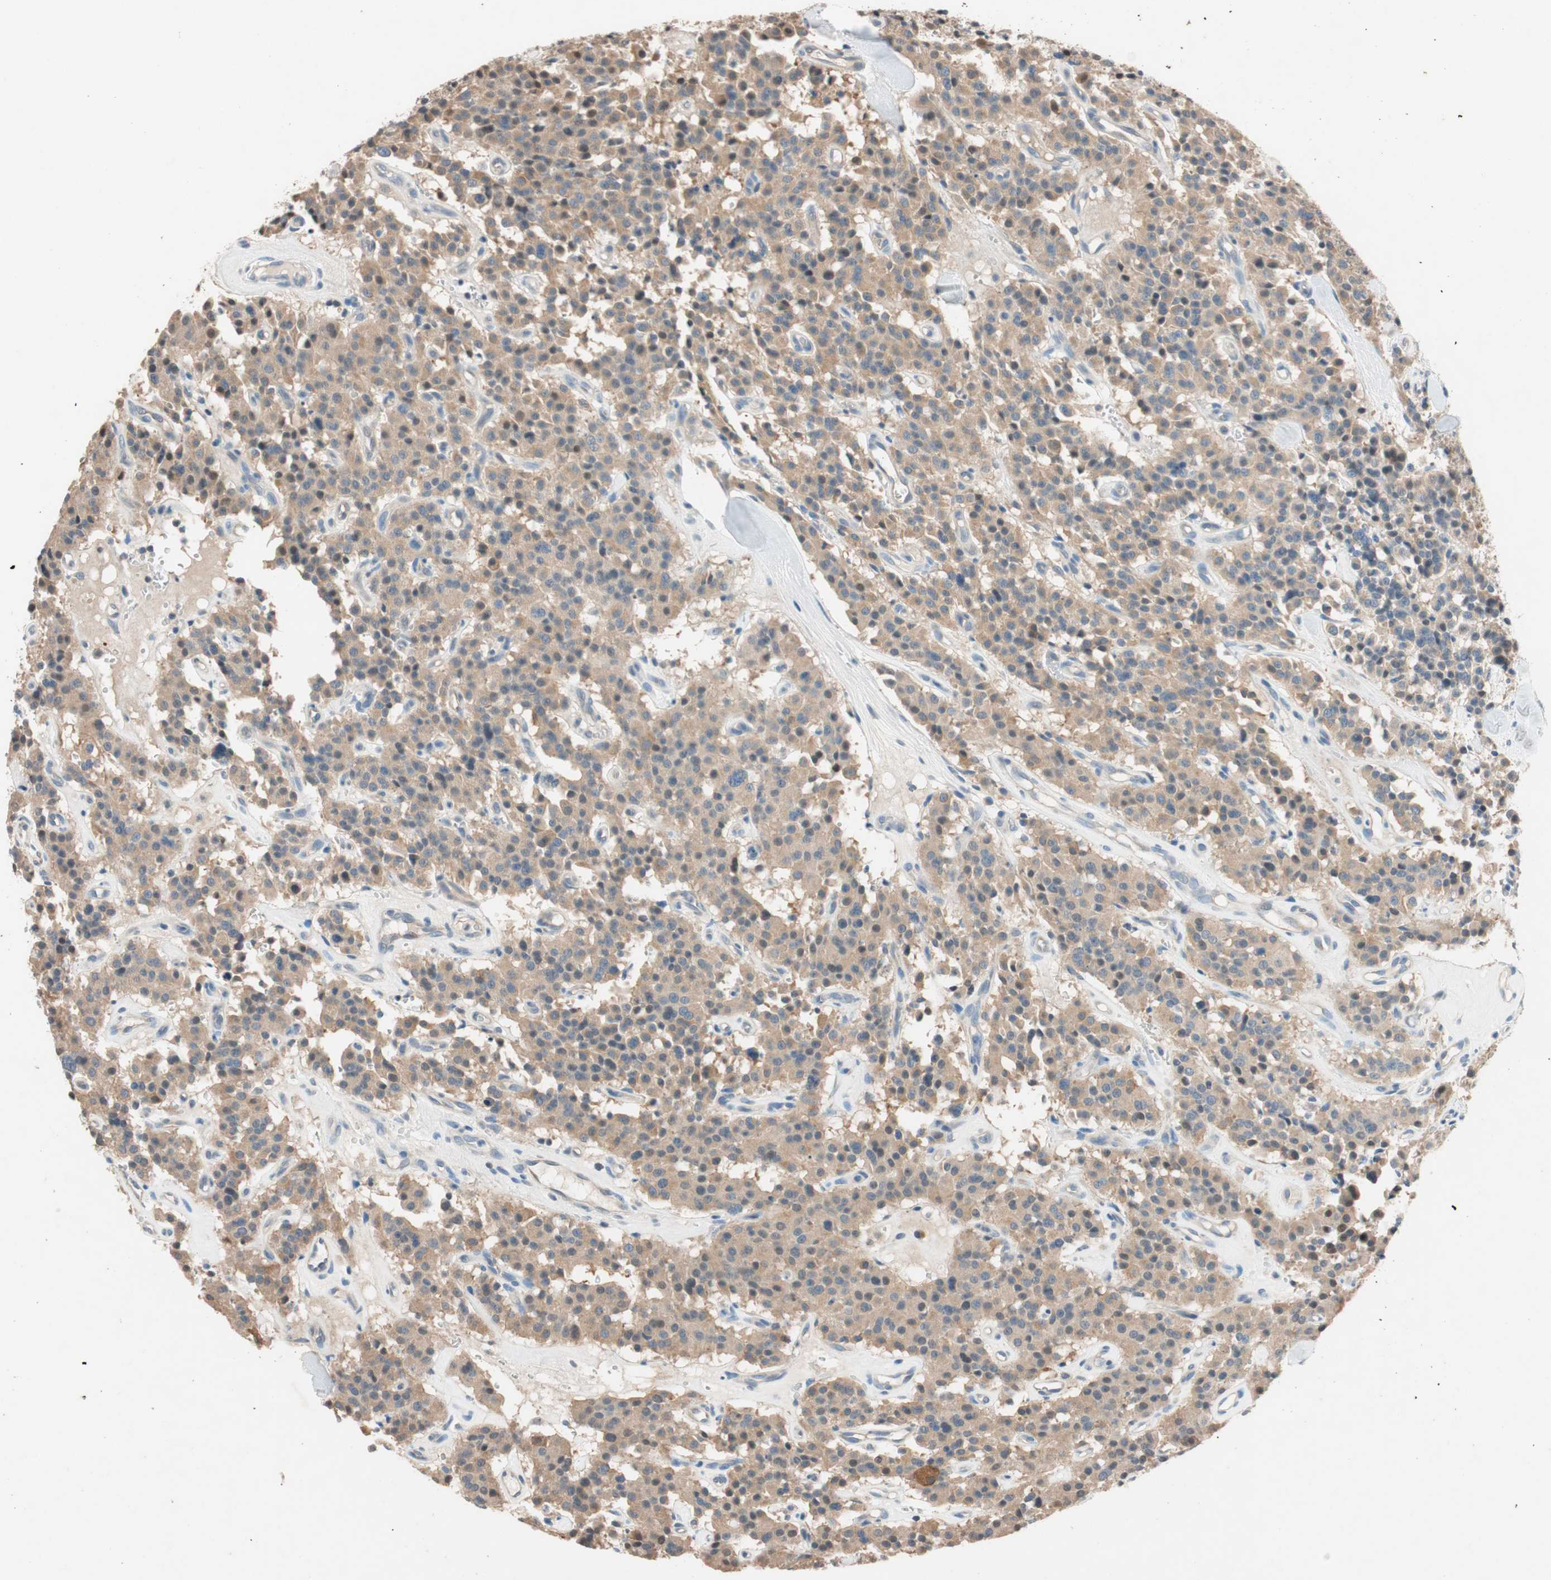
{"staining": {"intensity": "weak", "quantity": ">75%", "location": "cytoplasmic/membranous"}, "tissue": "carcinoid", "cell_type": "Tumor cells", "image_type": "cancer", "snomed": [{"axis": "morphology", "description": "Carcinoid, malignant, NOS"}, {"axis": "topography", "description": "Lung"}], "caption": "An image showing weak cytoplasmic/membranous staining in about >75% of tumor cells in carcinoid (malignant), as visualized by brown immunohistochemical staining.", "gene": "SERPINB5", "patient": {"sex": "male", "age": 30}}